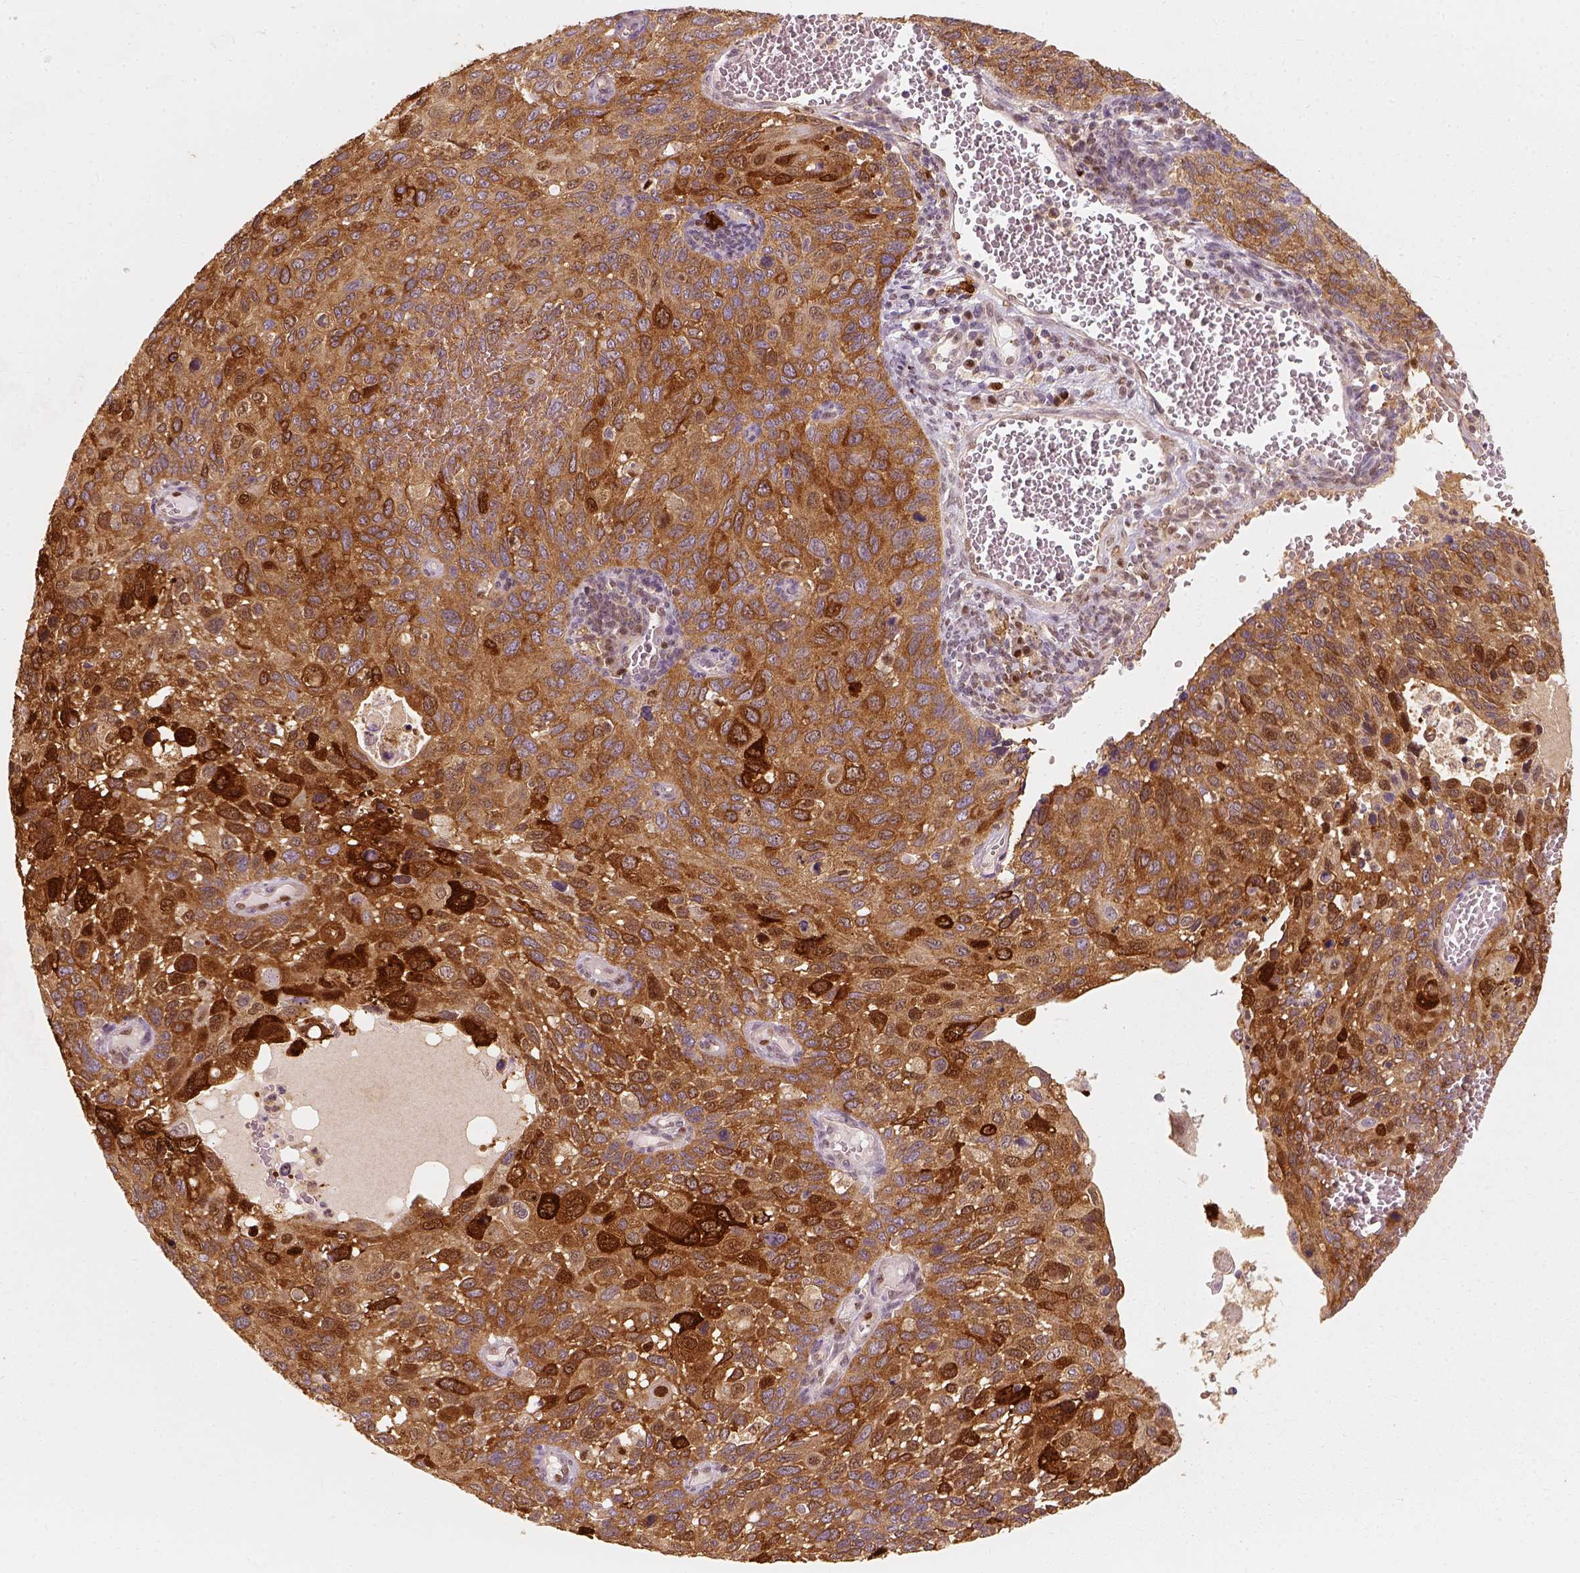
{"staining": {"intensity": "moderate", "quantity": ">75%", "location": "cytoplasmic/membranous"}, "tissue": "cervical cancer", "cell_type": "Tumor cells", "image_type": "cancer", "snomed": [{"axis": "morphology", "description": "Squamous cell carcinoma, NOS"}, {"axis": "topography", "description": "Cervix"}], "caption": "Immunohistochemical staining of squamous cell carcinoma (cervical) demonstrates medium levels of moderate cytoplasmic/membranous positivity in about >75% of tumor cells.", "gene": "SQSTM1", "patient": {"sex": "female", "age": 70}}